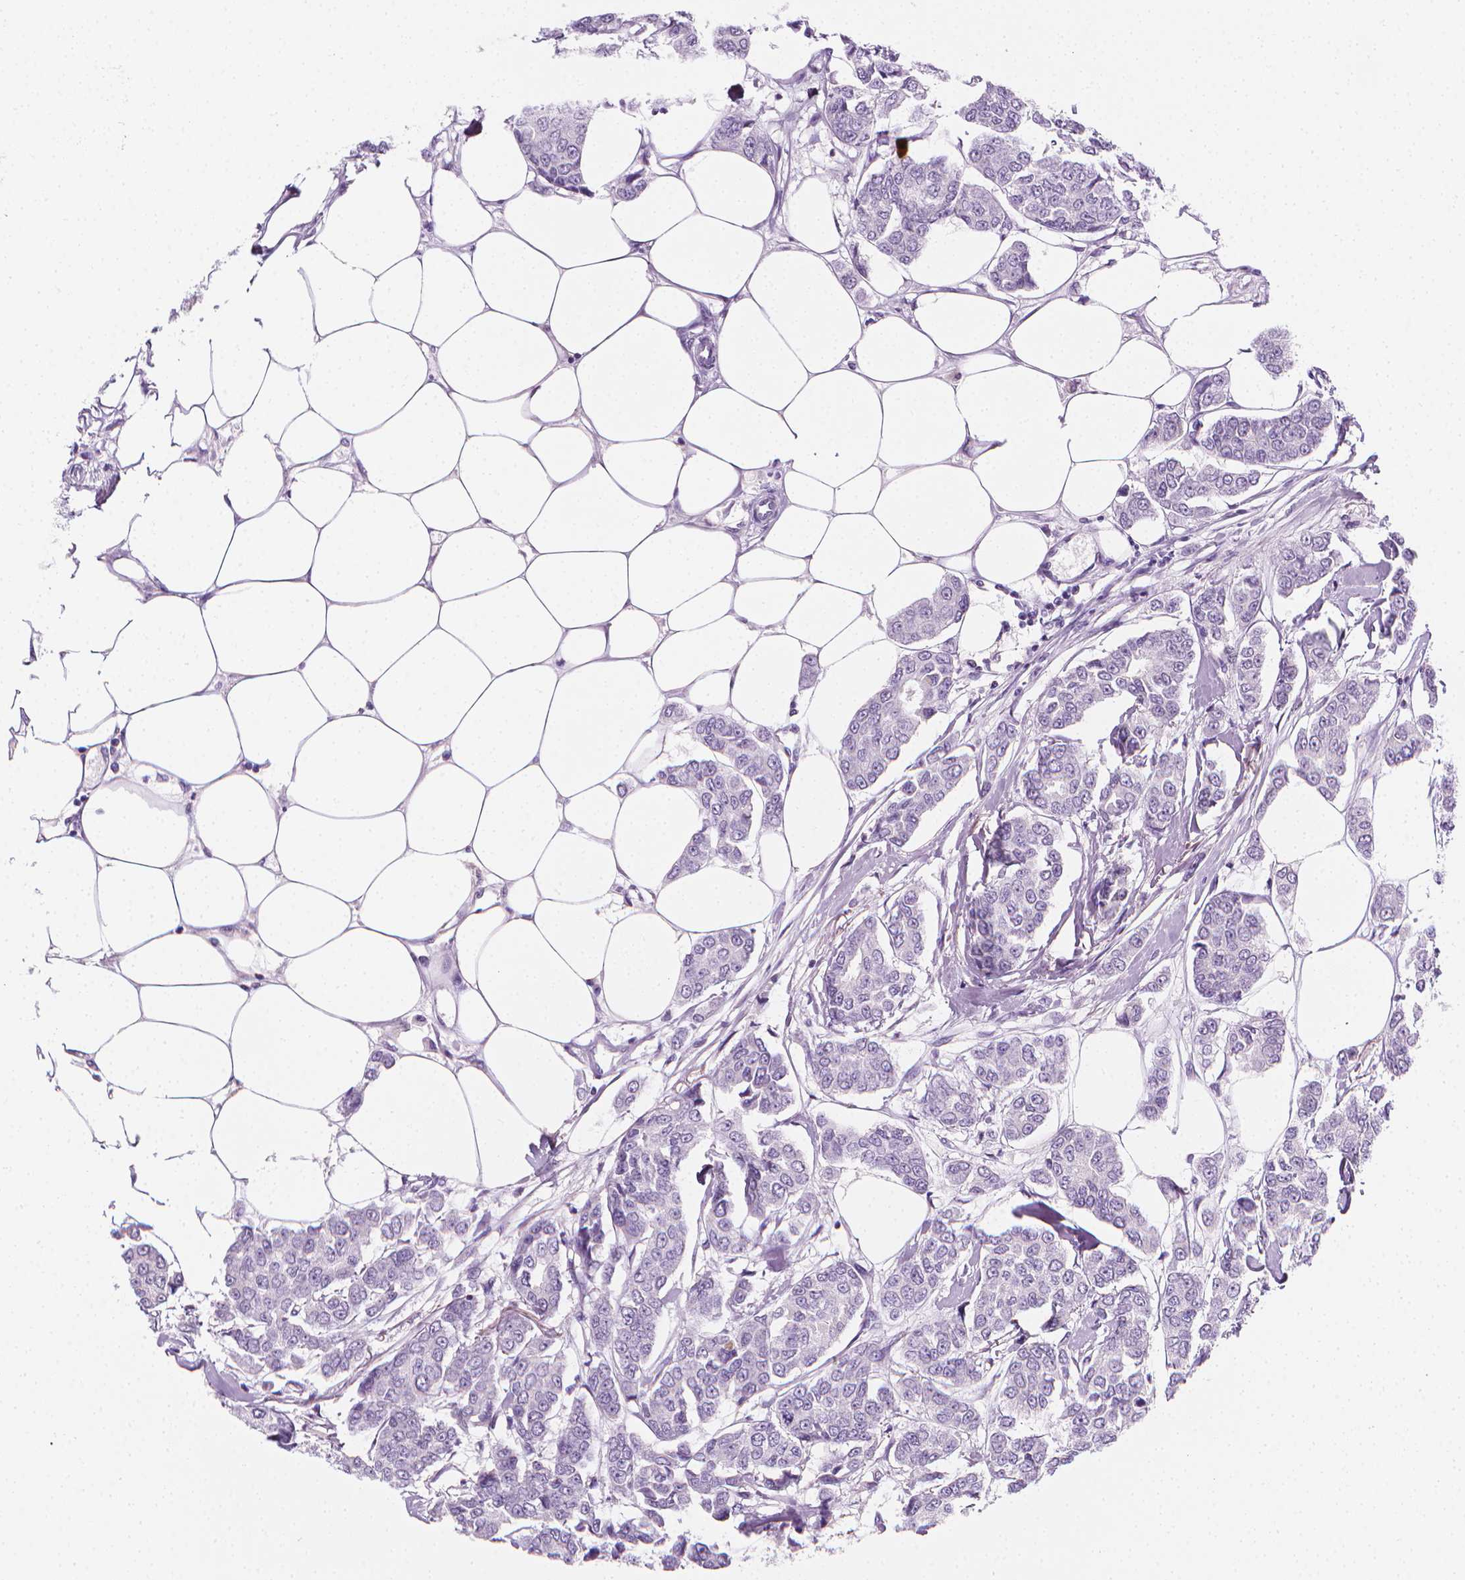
{"staining": {"intensity": "negative", "quantity": "none", "location": "none"}, "tissue": "breast cancer", "cell_type": "Tumor cells", "image_type": "cancer", "snomed": [{"axis": "morphology", "description": "Duct carcinoma"}, {"axis": "topography", "description": "Breast"}], "caption": "Breast intraductal carcinoma was stained to show a protein in brown. There is no significant expression in tumor cells.", "gene": "DCAF8L1", "patient": {"sex": "female", "age": 94}}